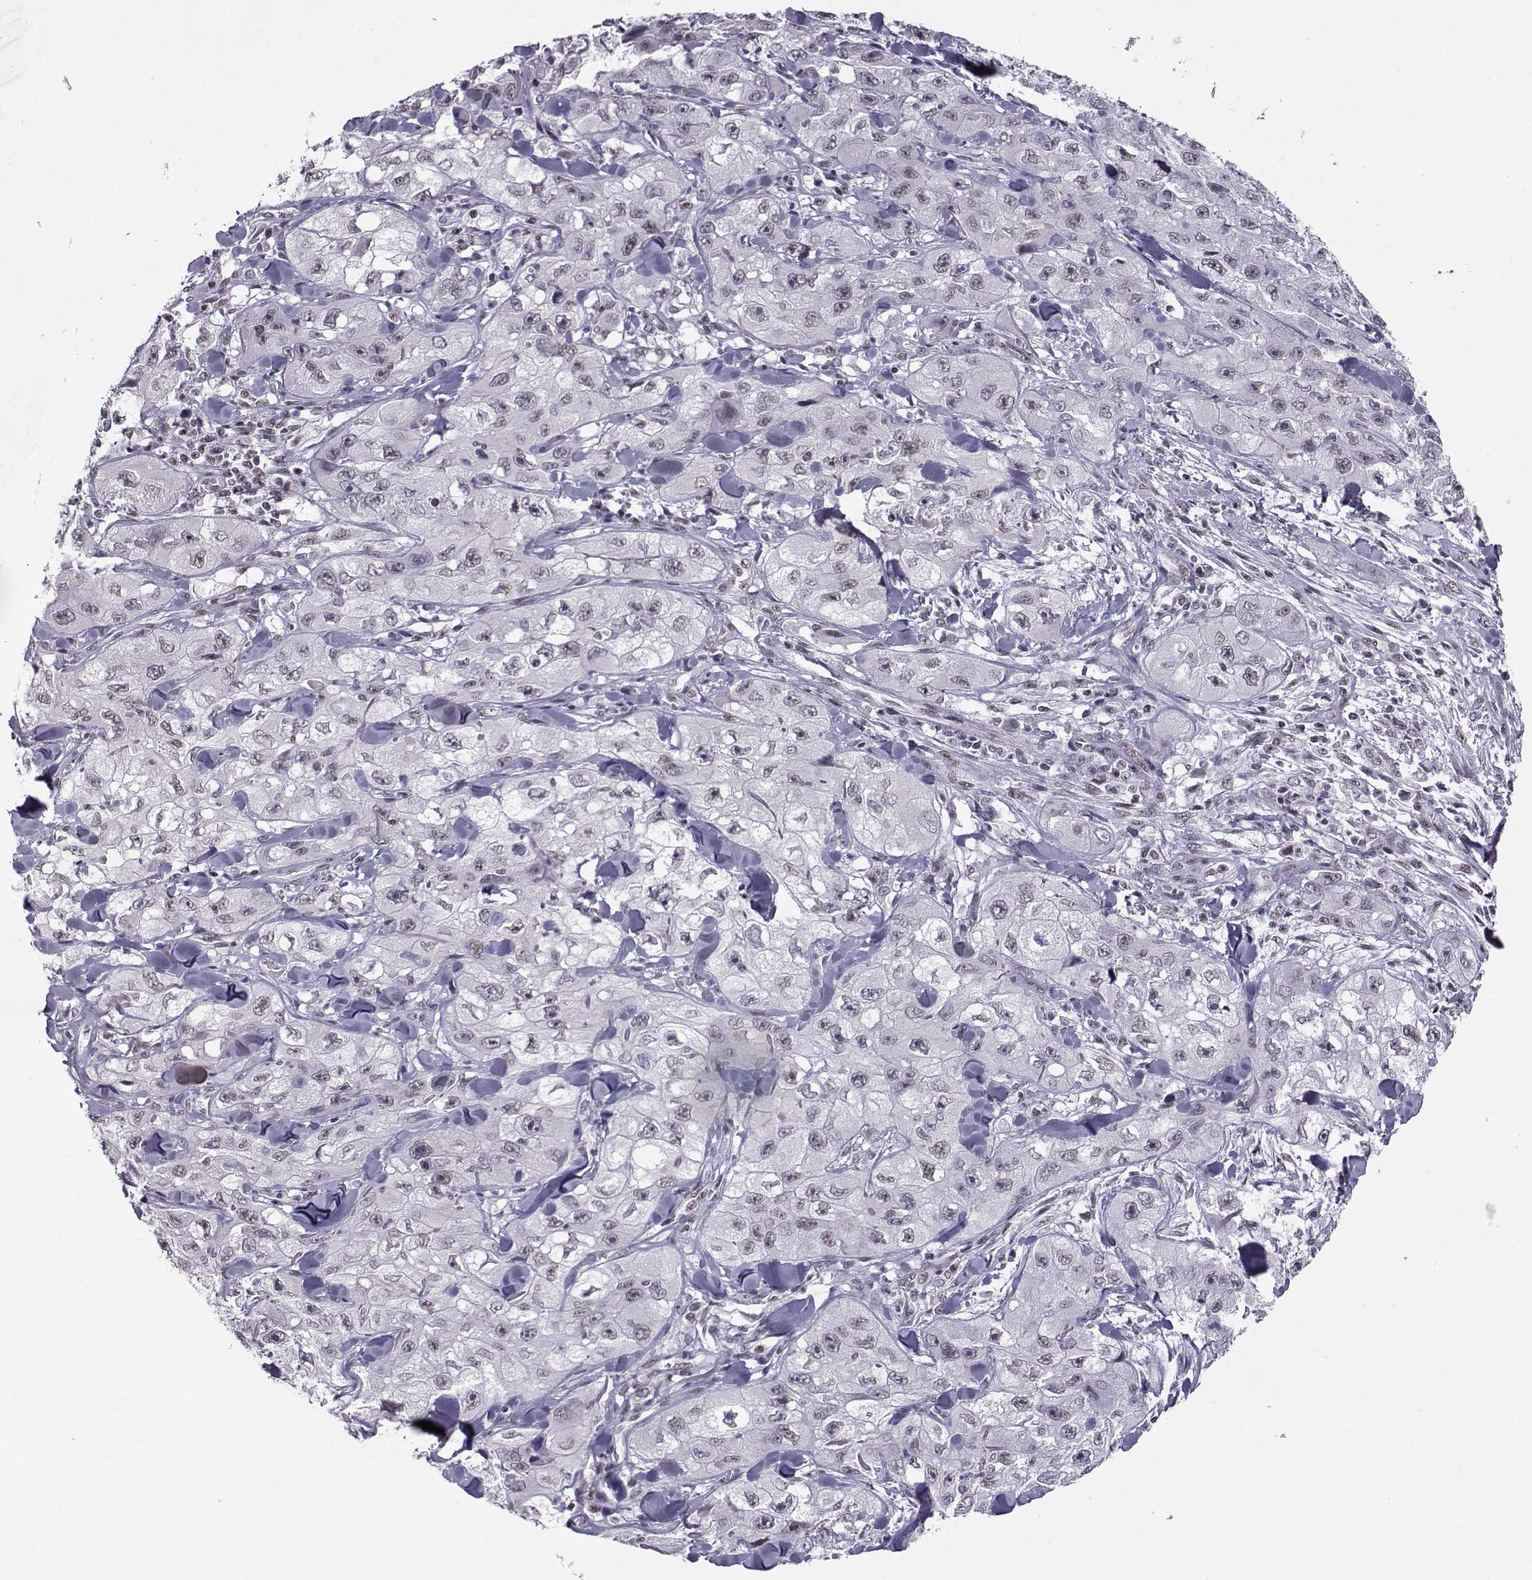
{"staining": {"intensity": "negative", "quantity": "none", "location": "none"}, "tissue": "skin cancer", "cell_type": "Tumor cells", "image_type": "cancer", "snomed": [{"axis": "morphology", "description": "Squamous cell carcinoma, NOS"}, {"axis": "topography", "description": "Skin"}, {"axis": "topography", "description": "Subcutis"}], "caption": "An image of skin cancer stained for a protein reveals no brown staining in tumor cells.", "gene": "LIN28A", "patient": {"sex": "male", "age": 73}}